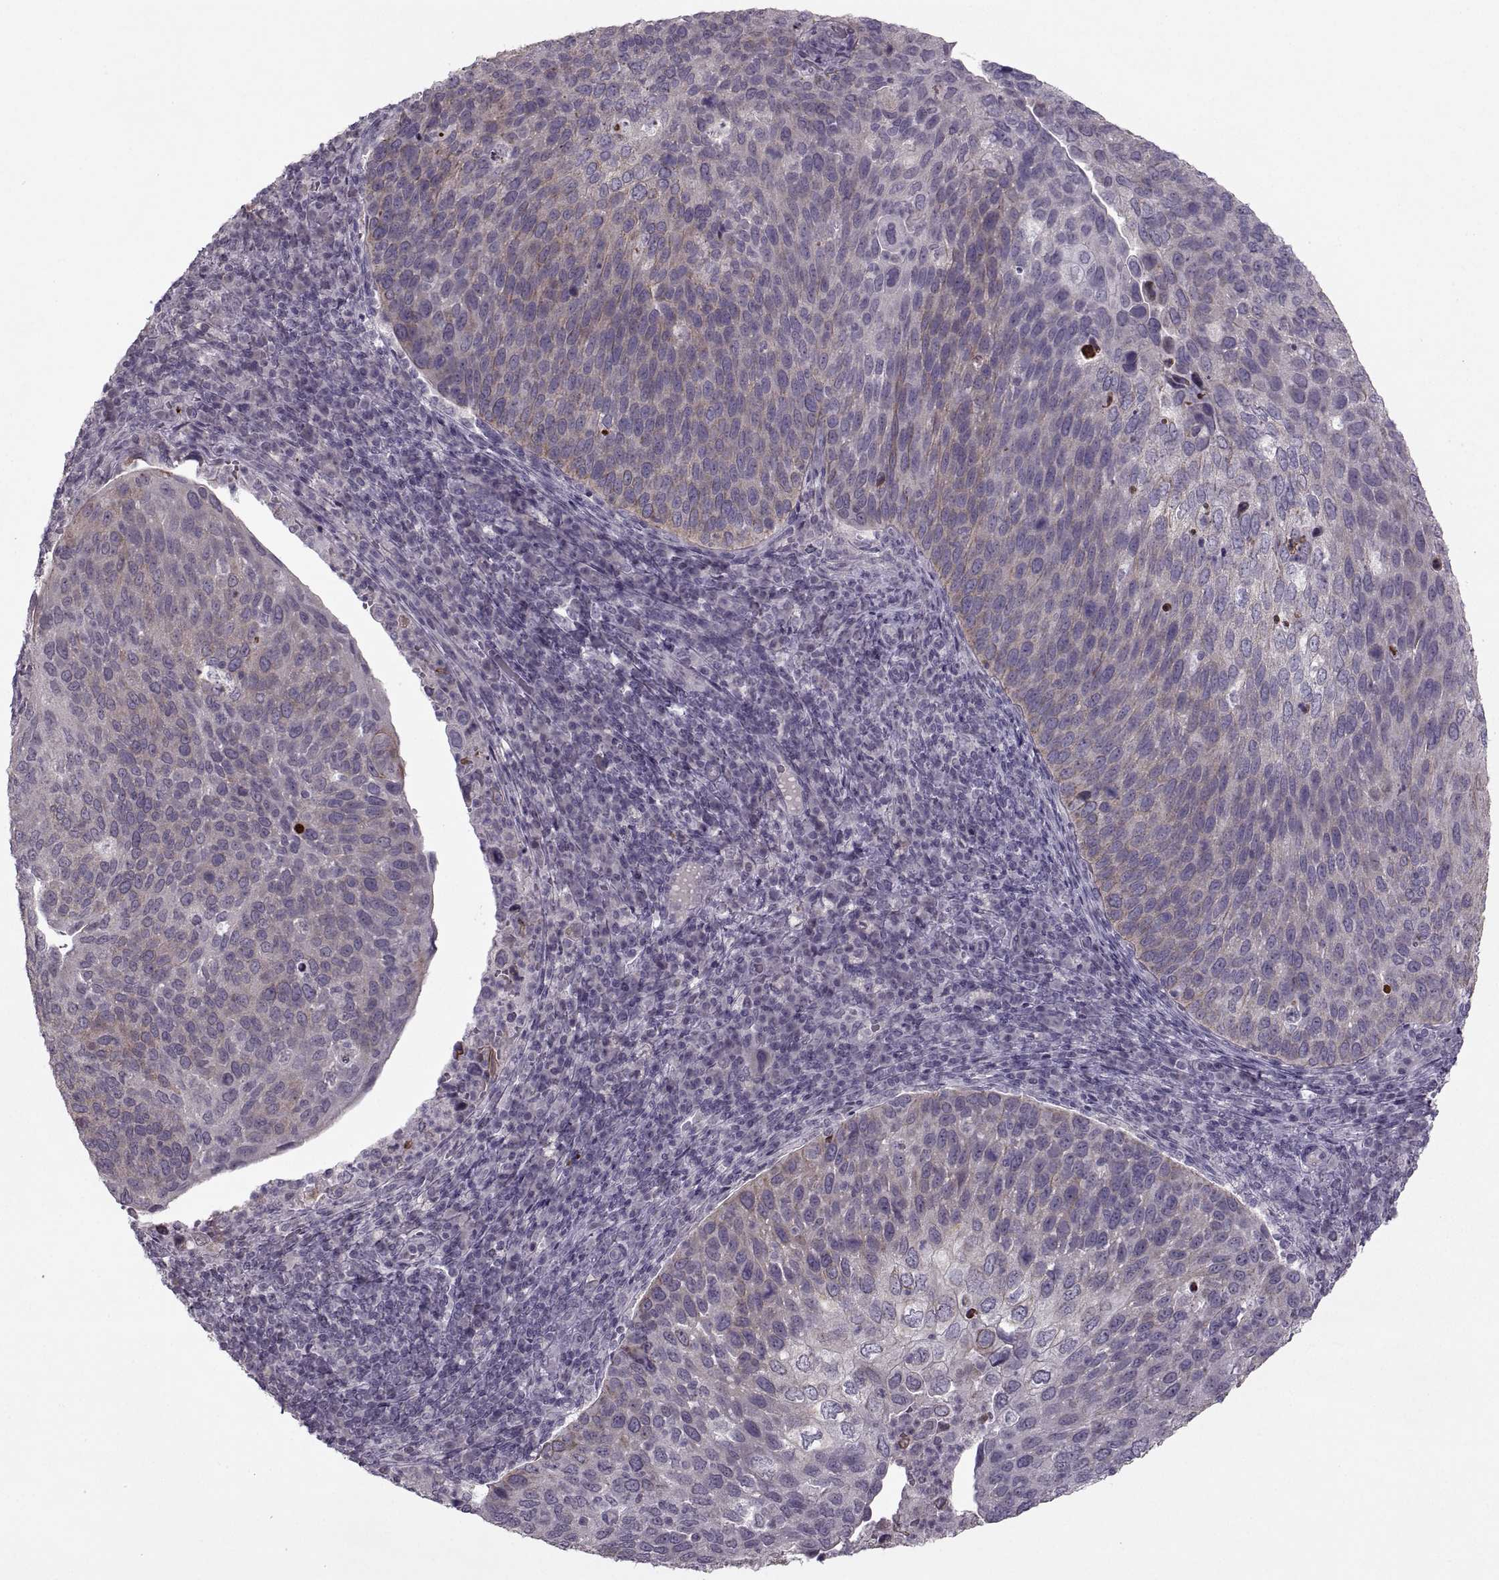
{"staining": {"intensity": "weak", "quantity": "25%-75%", "location": "cytoplasmic/membranous"}, "tissue": "cervical cancer", "cell_type": "Tumor cells", "image_type": "cancer", "snomed": [{"axis": "morphology", "description": "Squamous cell carcinoma, NOS"}, {"axis": "topography", "description": "Cervix"}], "caption": "Cervical squamous cell carcinoma tissue demonstrates weak cytoplasmic/membranous staining in approximately 25%-75% of tumor cells, visualized by immunohistochemistry. The staining is performed using DAB (3,3'-diaminobenzidine) brown chromogen to label protein expression. The nuclei are counter-stained blue using hematoxylin.", "gene": "MGAT4D", "patient": {"sex": "female", "age": 54}}